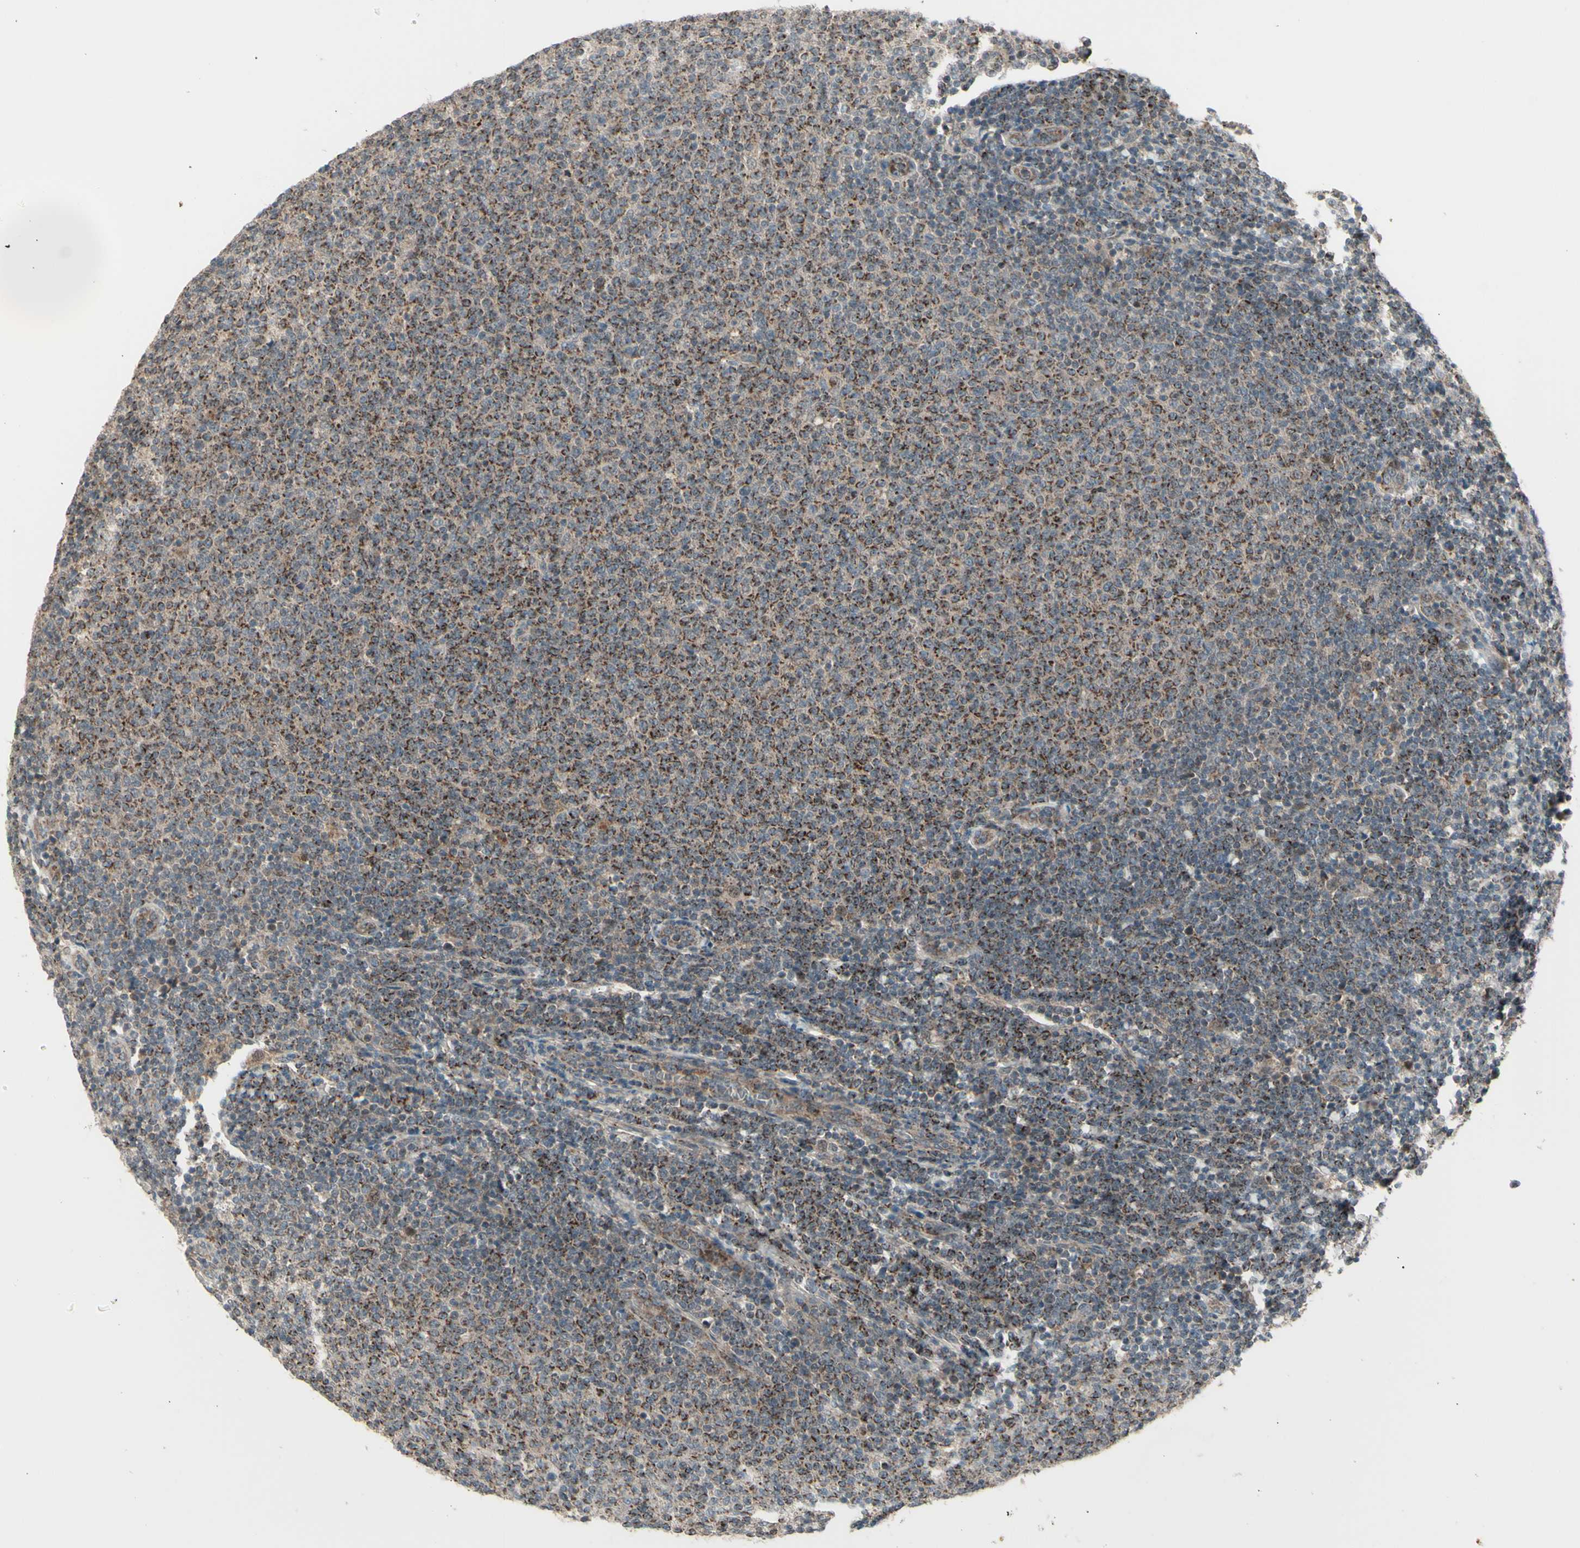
{"staining": {"intensity": "strong", "quantity": ">75%", "location": "cytoplasmic/membranous"}, "tissue": "lymphoma", "cell_type": "Tumor cells", "image_type": "cancer", "snomed": [{"axis": "morphology", "description": "Malignant lymphoma, non-Hodgkin's type, Low grade"}, {"axis": "topography", "description": "Lymph node"}], "caption": "High-magnification brightfield microscopy of lymphoma stained with DAB (brown) and counterstained with hematoxylin (blue). tumor cells exhibit strong cytoplasmic/membranous expression is identified in approximately>75% of cells.", "gene": "OSTM1", "patient": {"sex": "male", "age": 66}}